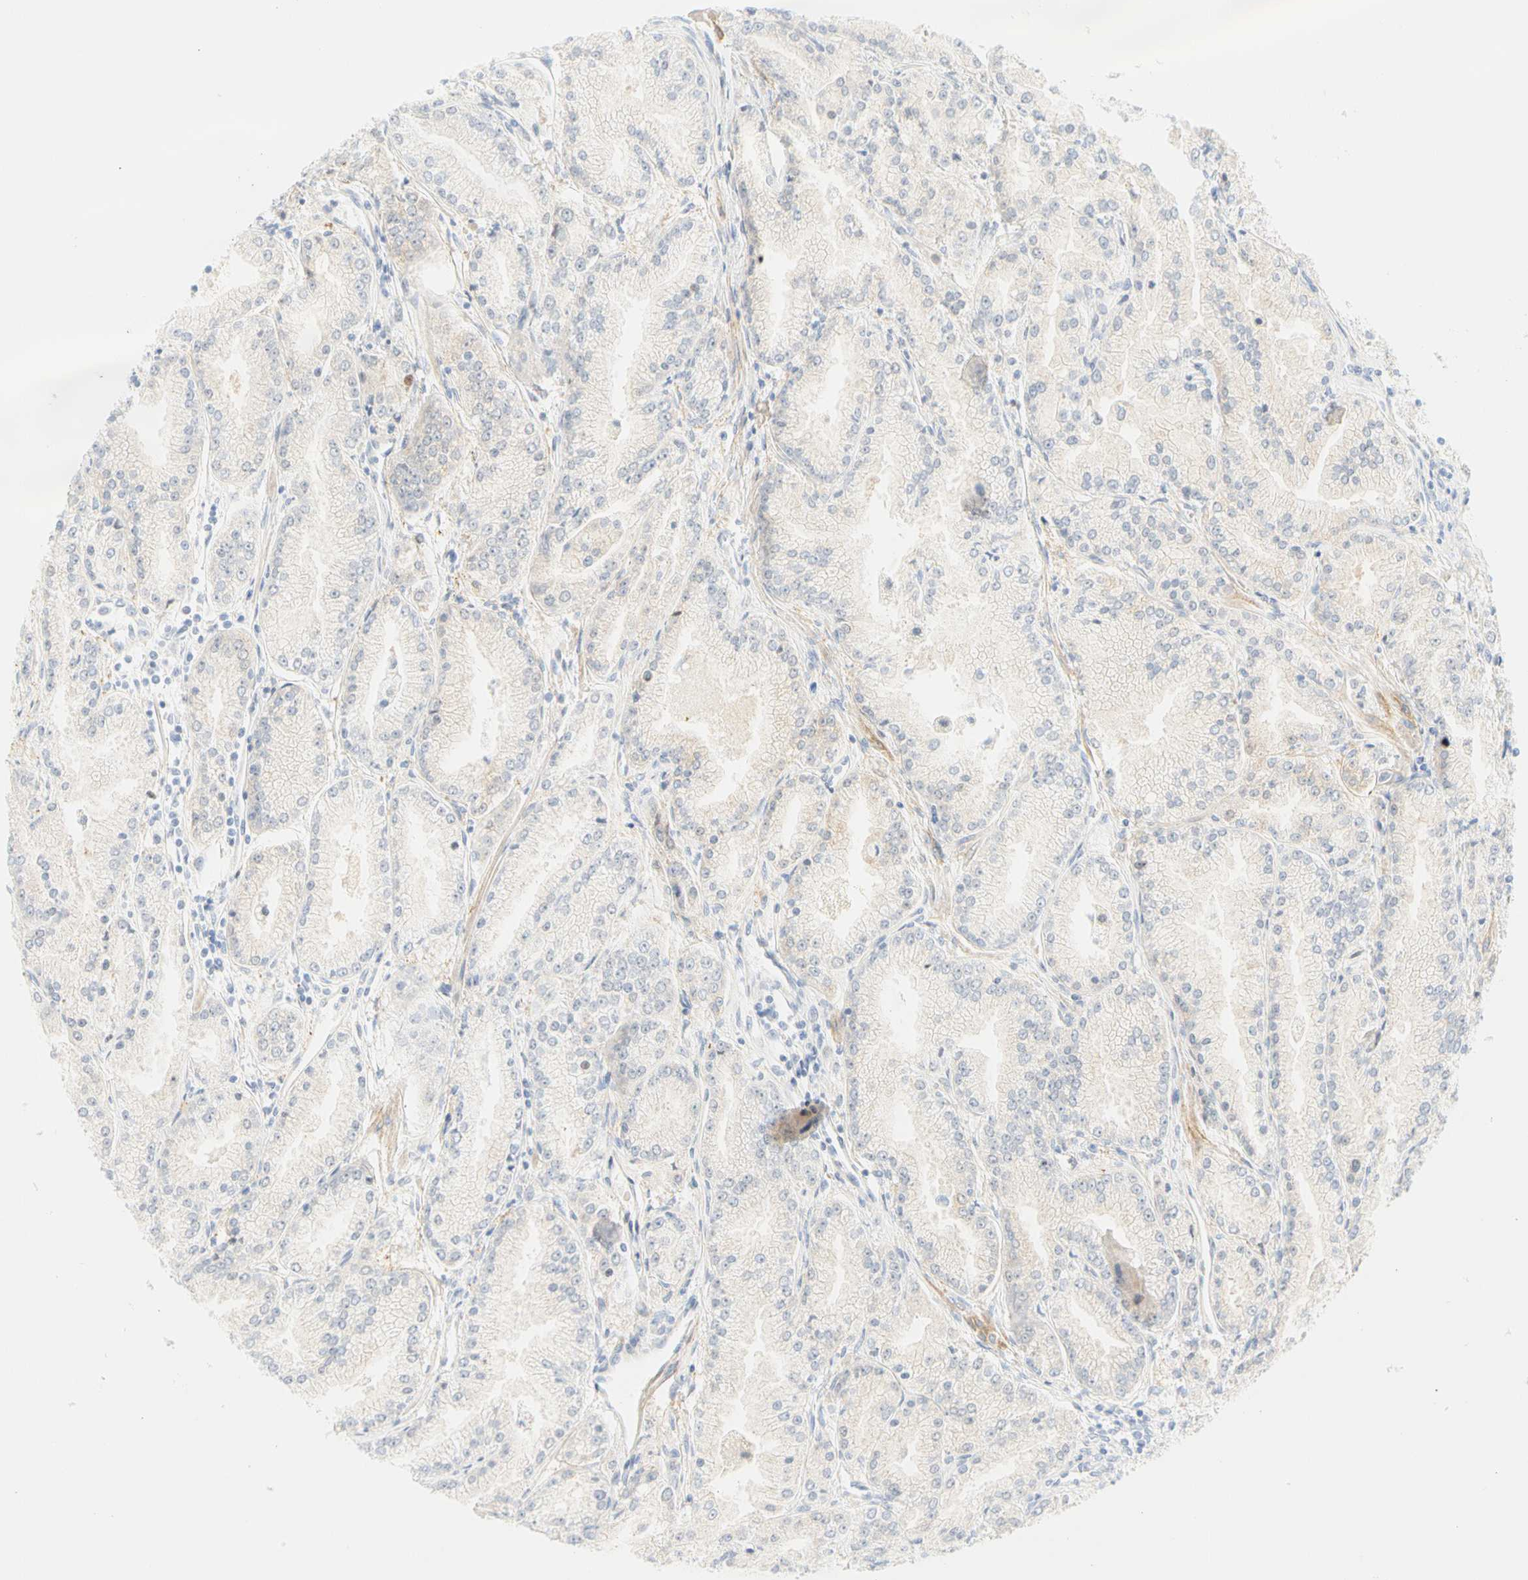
{"staining": {"intensity": "negative", "quantity": "none", "location": "none"}, "tissue": "prostate cancer", "cell_type": "Tumor cells", "image_type": "cancer", "snomed": [{"axis": "morphology", "description": "Adenocarcinoma, High grade"}, {"axis": "topography", "description": "Prostate"}], "caption": "This is a micrograph of IHC staining of prostate cancer, which shows no positivity in tumor cells.", "gene": "SELENBP1", "patient": {"sex": "male", "age": 61}}